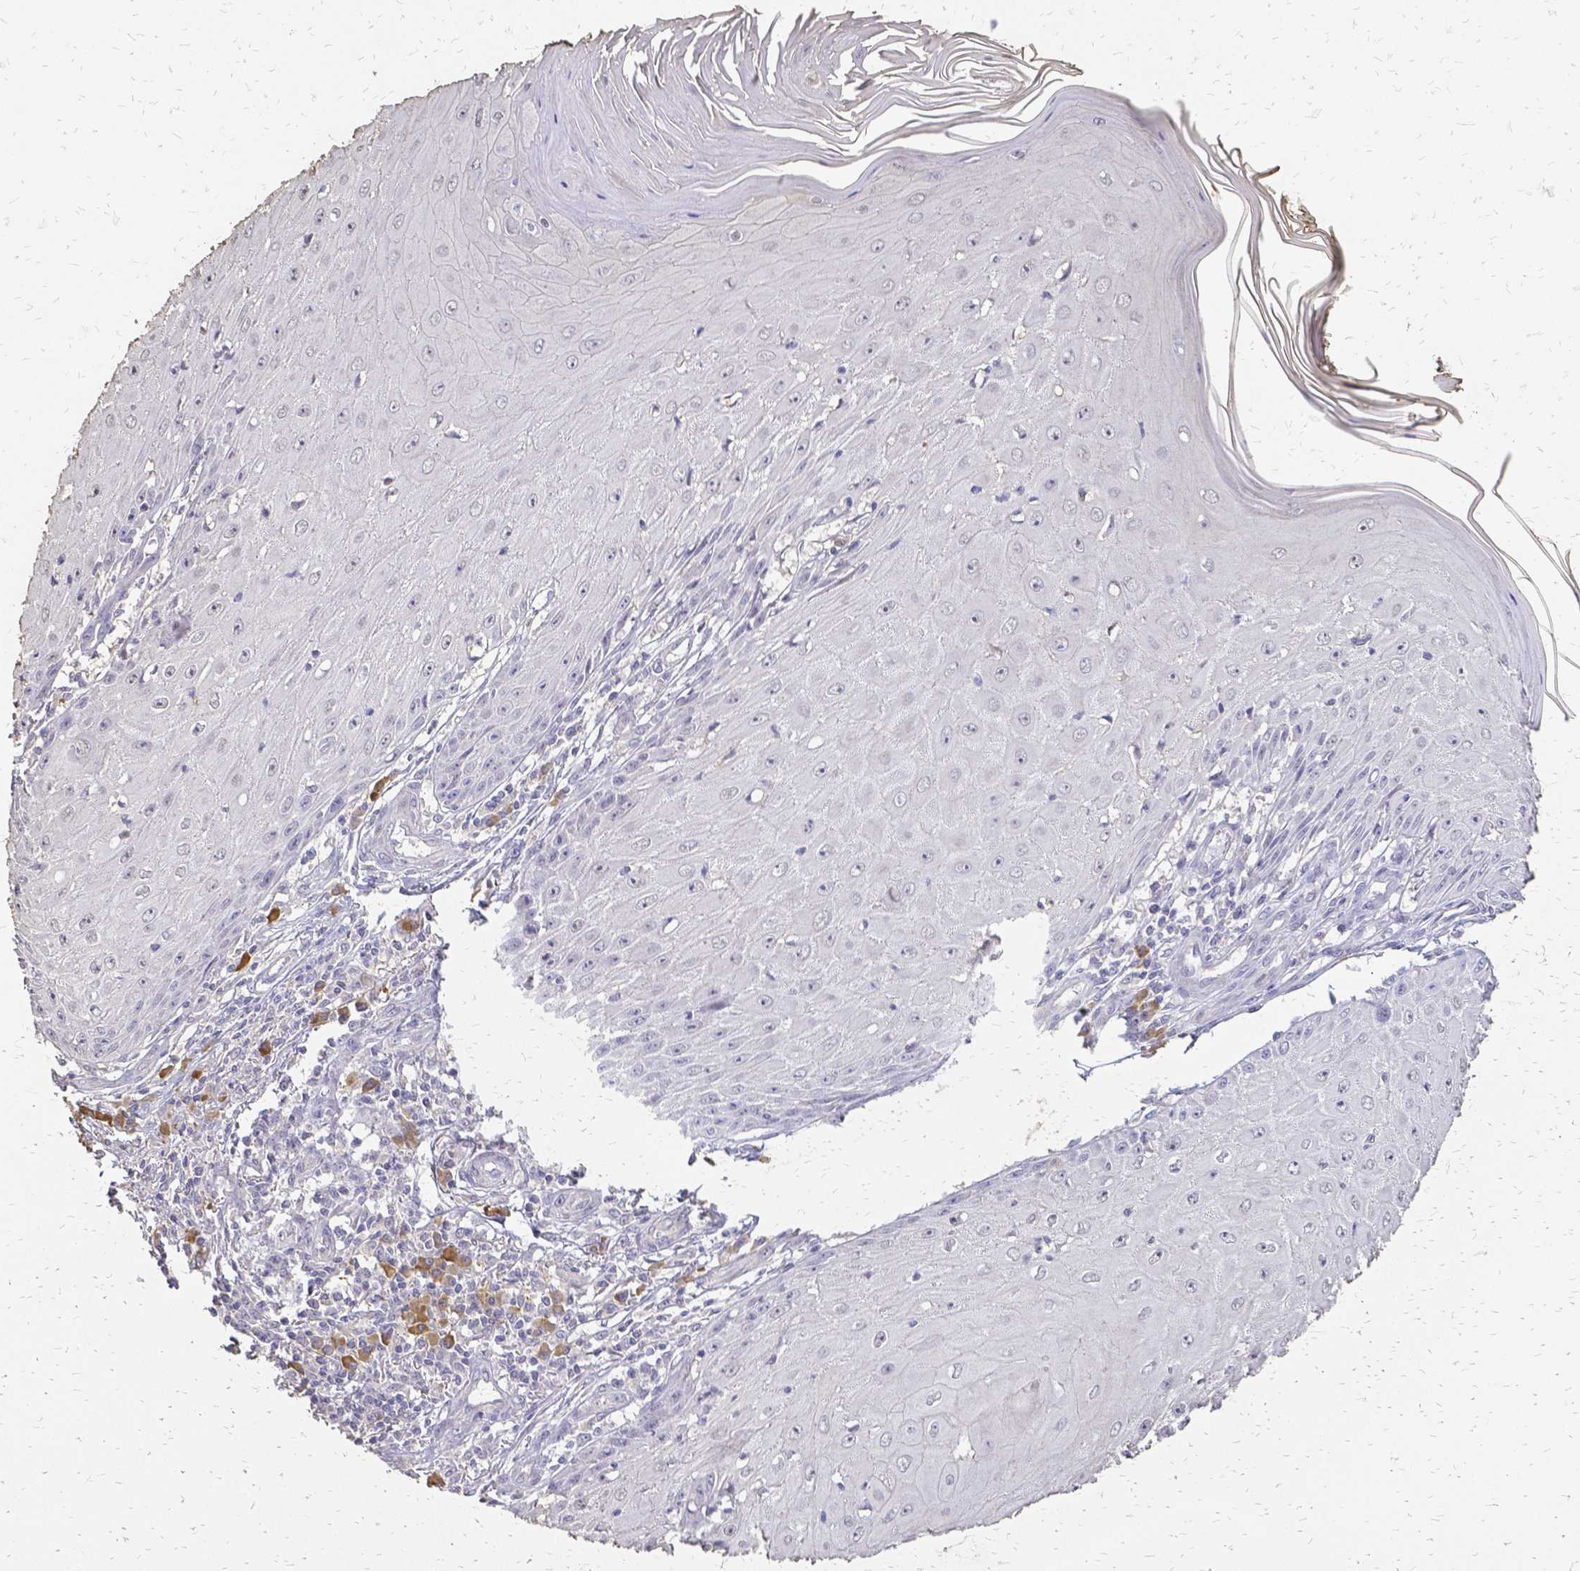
{"staining": {"intensity": "negative", "quantity": "none", "location": "none"}, "tissue": "skin cancer", "cell_type": "Tumor cells", "image_type": "cancer", "snomed": [{"axis": "morphology", "description": "Squamous cell carcinoma, NOS"}, {"axis": "topography", "description": "Skin"}], "caption": "Image shows no protein positivity in tumor cells of squamous cell carcinoma (skin) tissue.", "gene": "CIB1", "patient": {"sex": "female", "age": 73}}